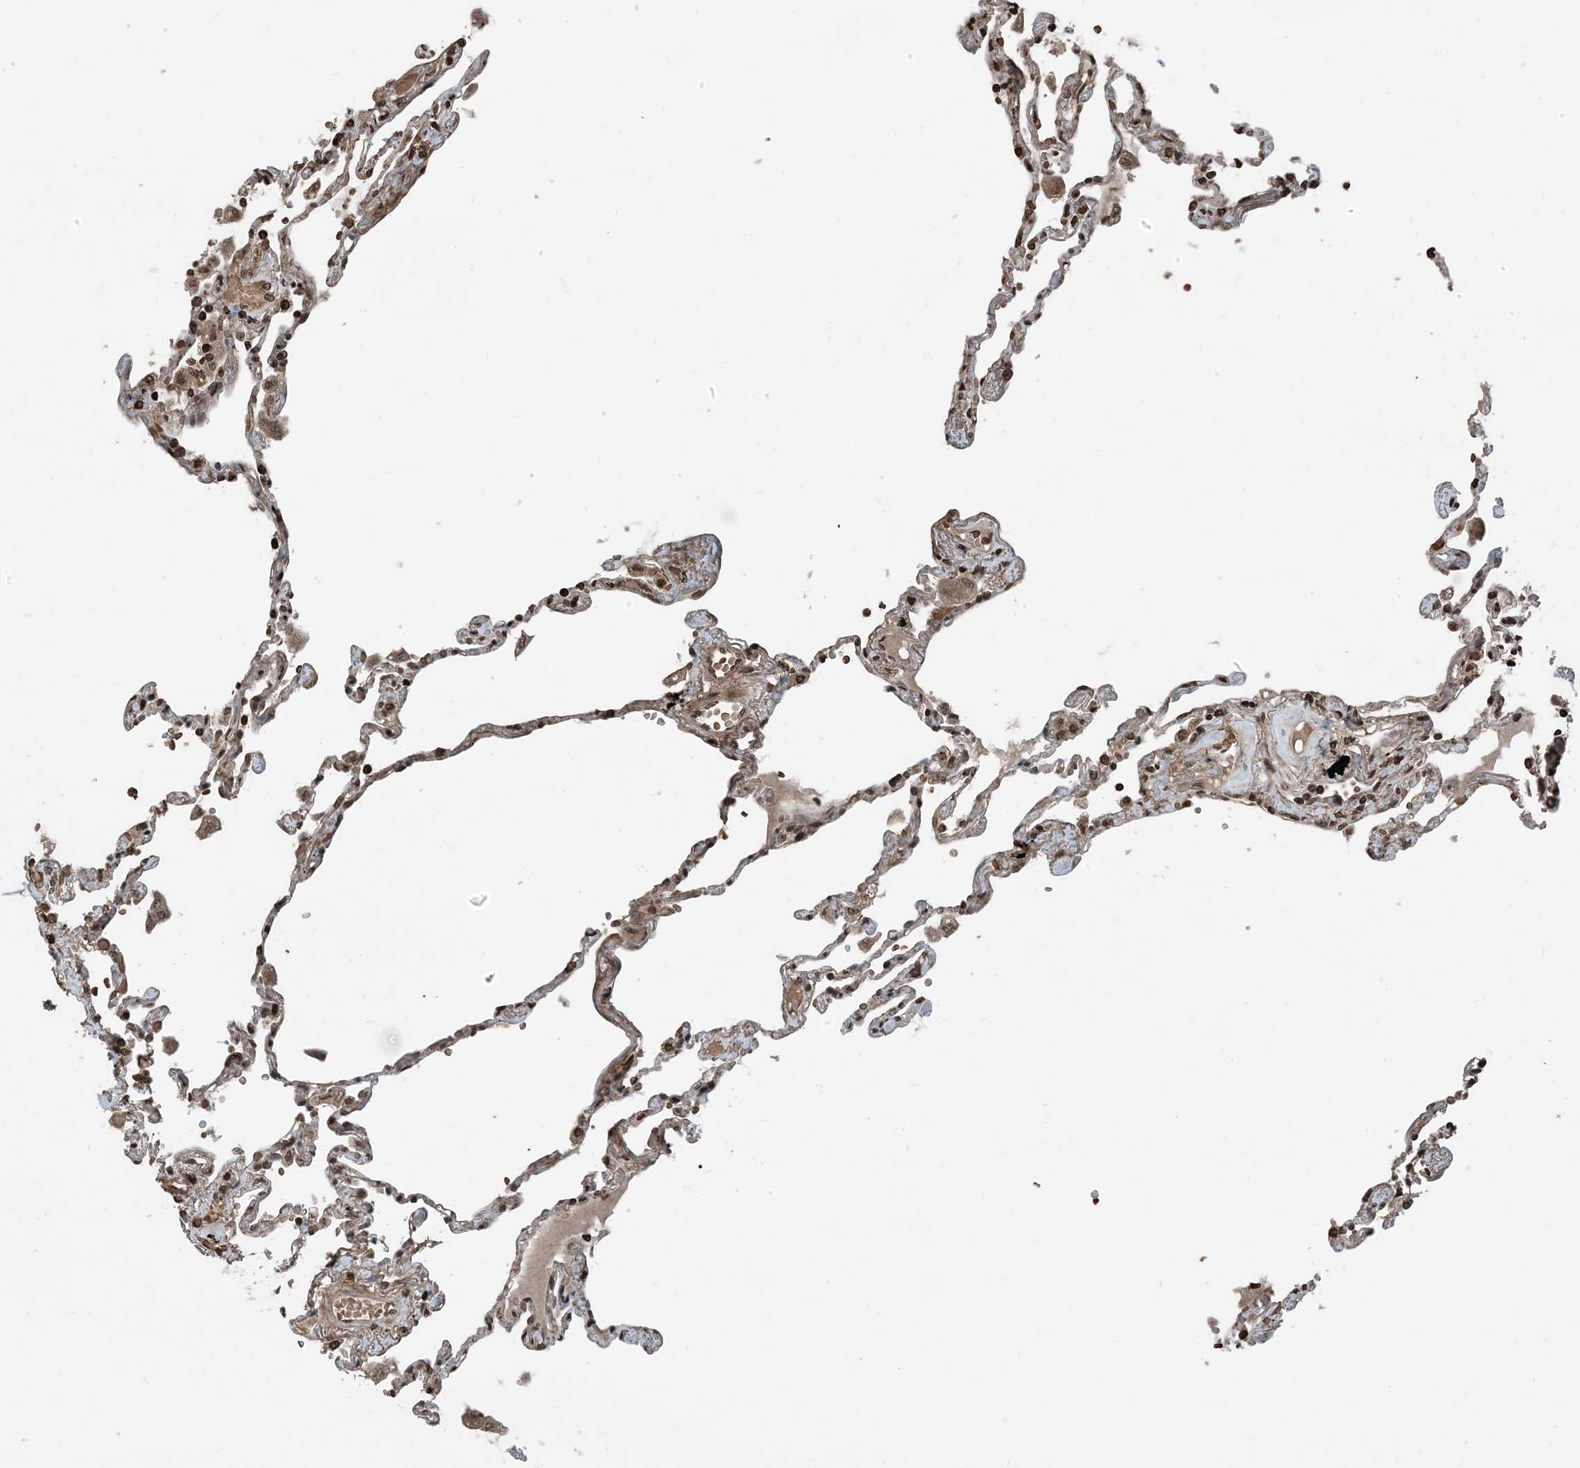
{"staining": {"intensity": "moderate", "quantity": ">75%", "location": "cytoplasmic/membranous,nuclear"}, "tissue": "lung", "cell_type": "Alveolar cells", "image_type": "normal", "snomed": [{"axis": "morphology", "description": "Normal tissue, NOS"}, {"axis": "topography", "description": "Lung"}], "caption": "This image exhibits immunohistochemistry staining of unremarkable lung, with medium moderate cytoplasmic/membranous,nuclear expression in about >75% of alveolar cells.", "gene": "ZFAND2B", "patient": {"sex": "female", "age": 67}}